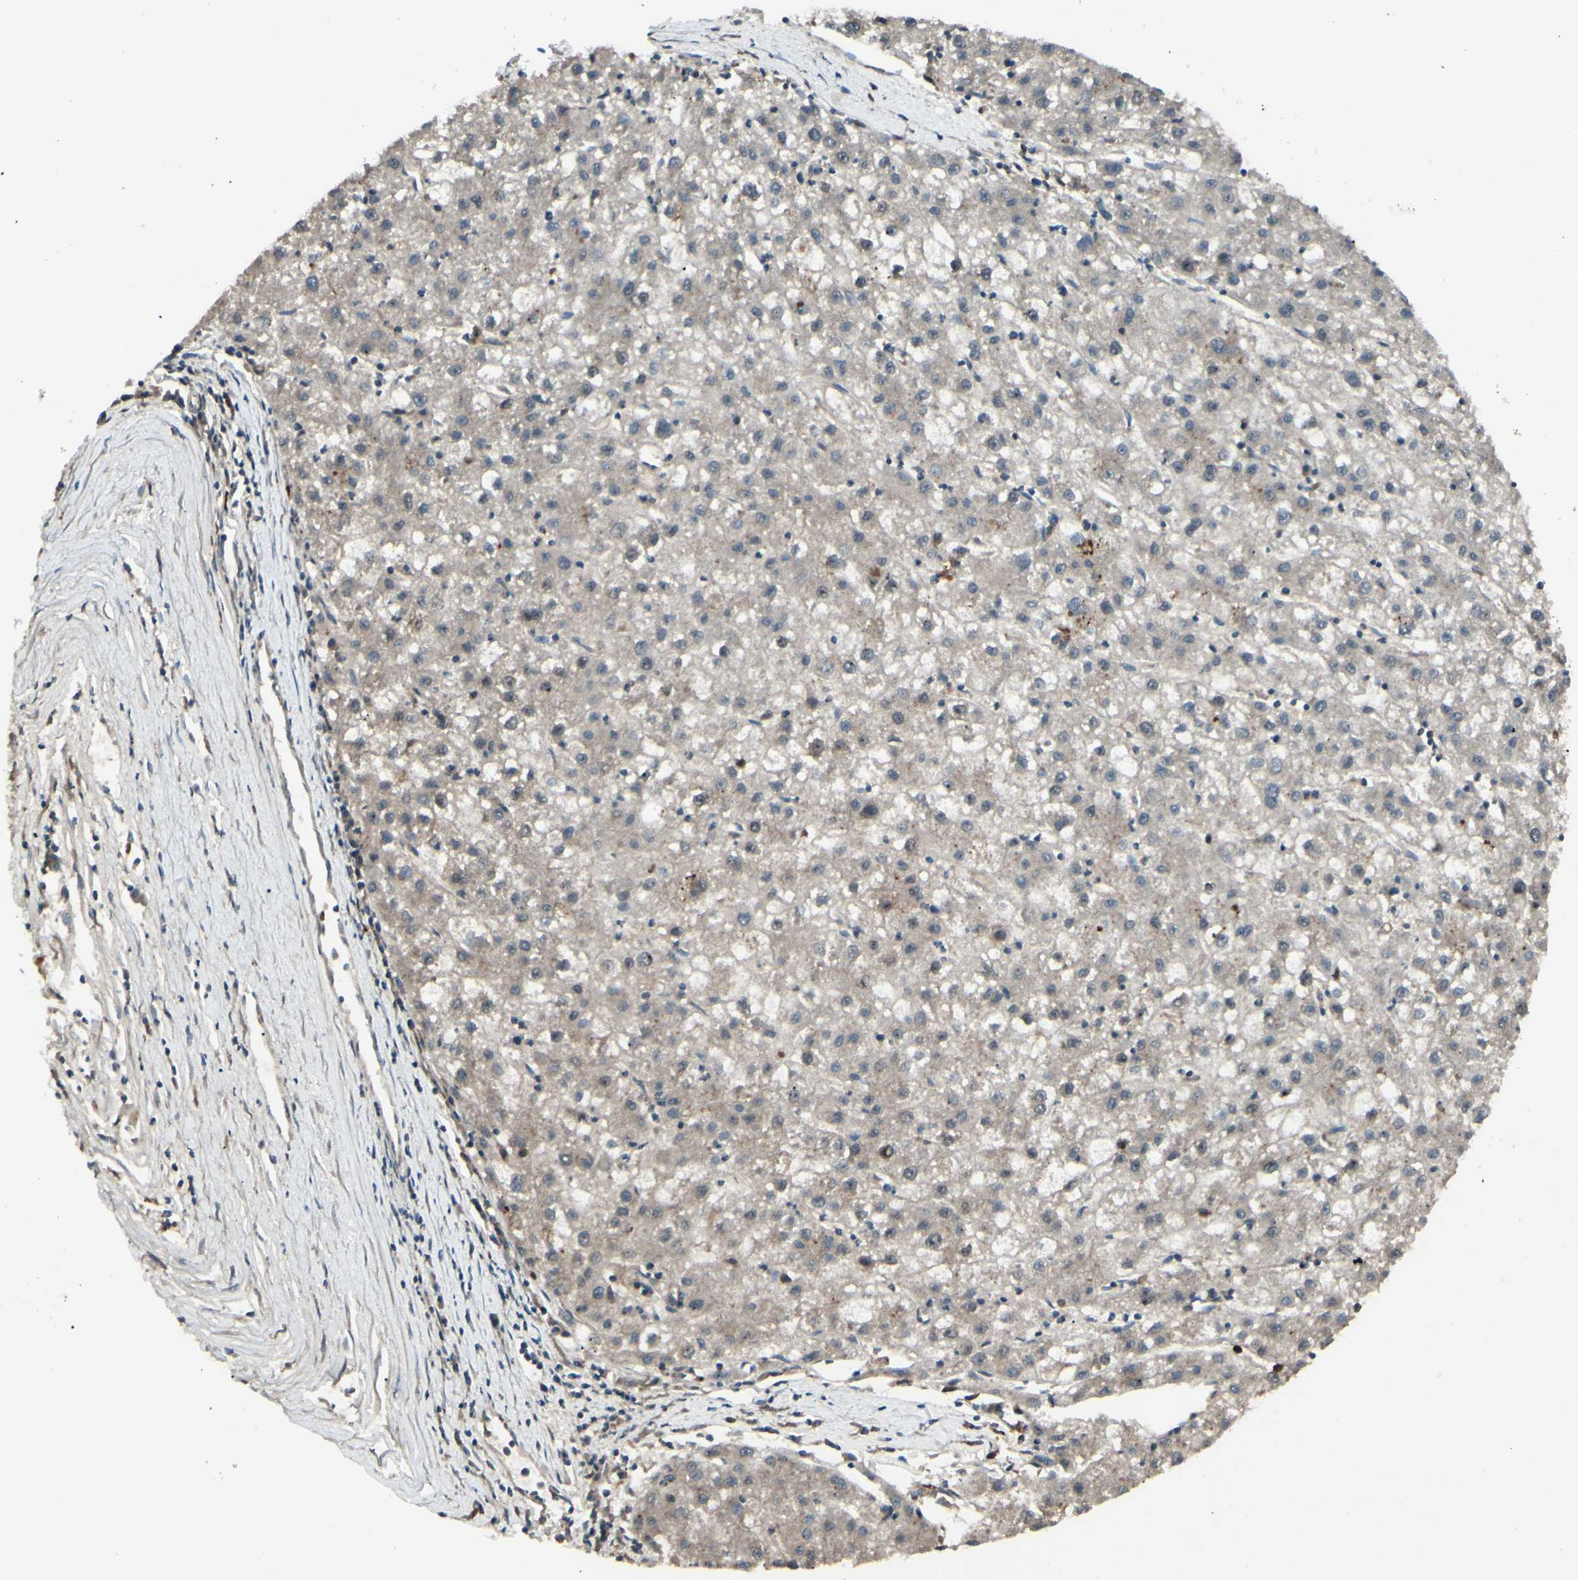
{"staining": {"intensity": "weak", "quantity": ">75%", "location": "cytoplasmic/membranous"}, "tissue": "liver cancer", "cell_type": "Tumor cells", "image_type": "cancer", "snomed": [{"axis": "morphology", "description": "Carcinoma, Hepatocellular, NOS"}, {"axis": "topography", "description": "Liver"}], "caption": "Protein expression analysis of human liver cancer (hepatocellular carcinoma) reveals weak cytoplasmic/membranous staining in about >75% of tumor cells.", "gene": "MLF2", "patient": {"sex": "male", "age": 72}}